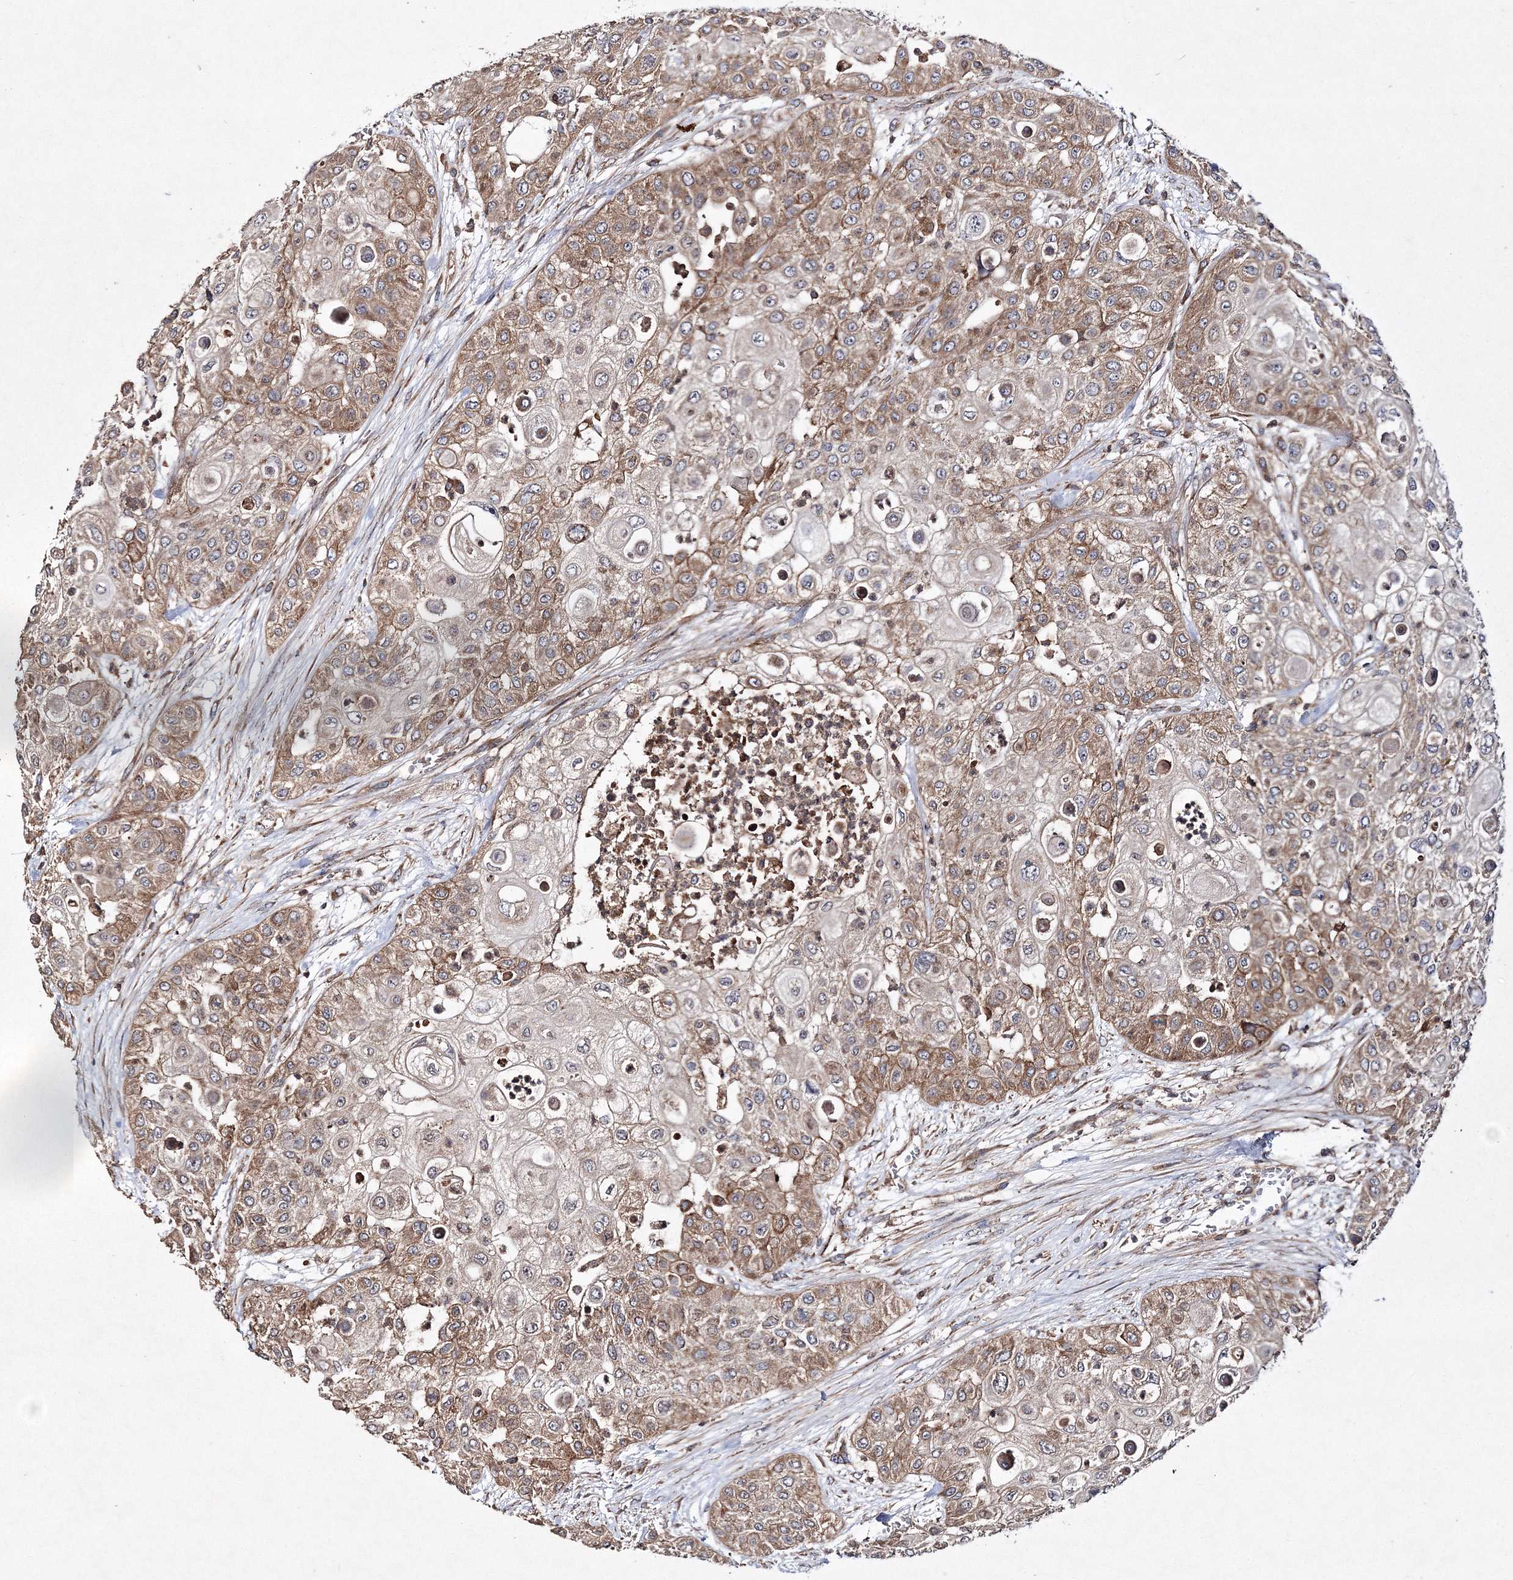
{"staining": {"intensity": "moderate", "quantity": ">75%", "location": "cytoplasmic/membranous"}, "tissue": "urothelial cancer", "cell_type": "Tumor cells", "image_type": "cancer", "snomed": [{"axis": "morphology", "description": "Urothelial carcinoma, High grade"}, {"axis": "topography", "description": "Urinary bladder"}], "caption": "A histopathology image showing moderate cytoplasmic/membranous positivity in approximately >75% of tumor cells in high-grade urothelial carcinoma, as visualized by brown immunohistochemical staining.", "gene": "DNAJC13", "patient": {"sex": "female", "age": 79}}